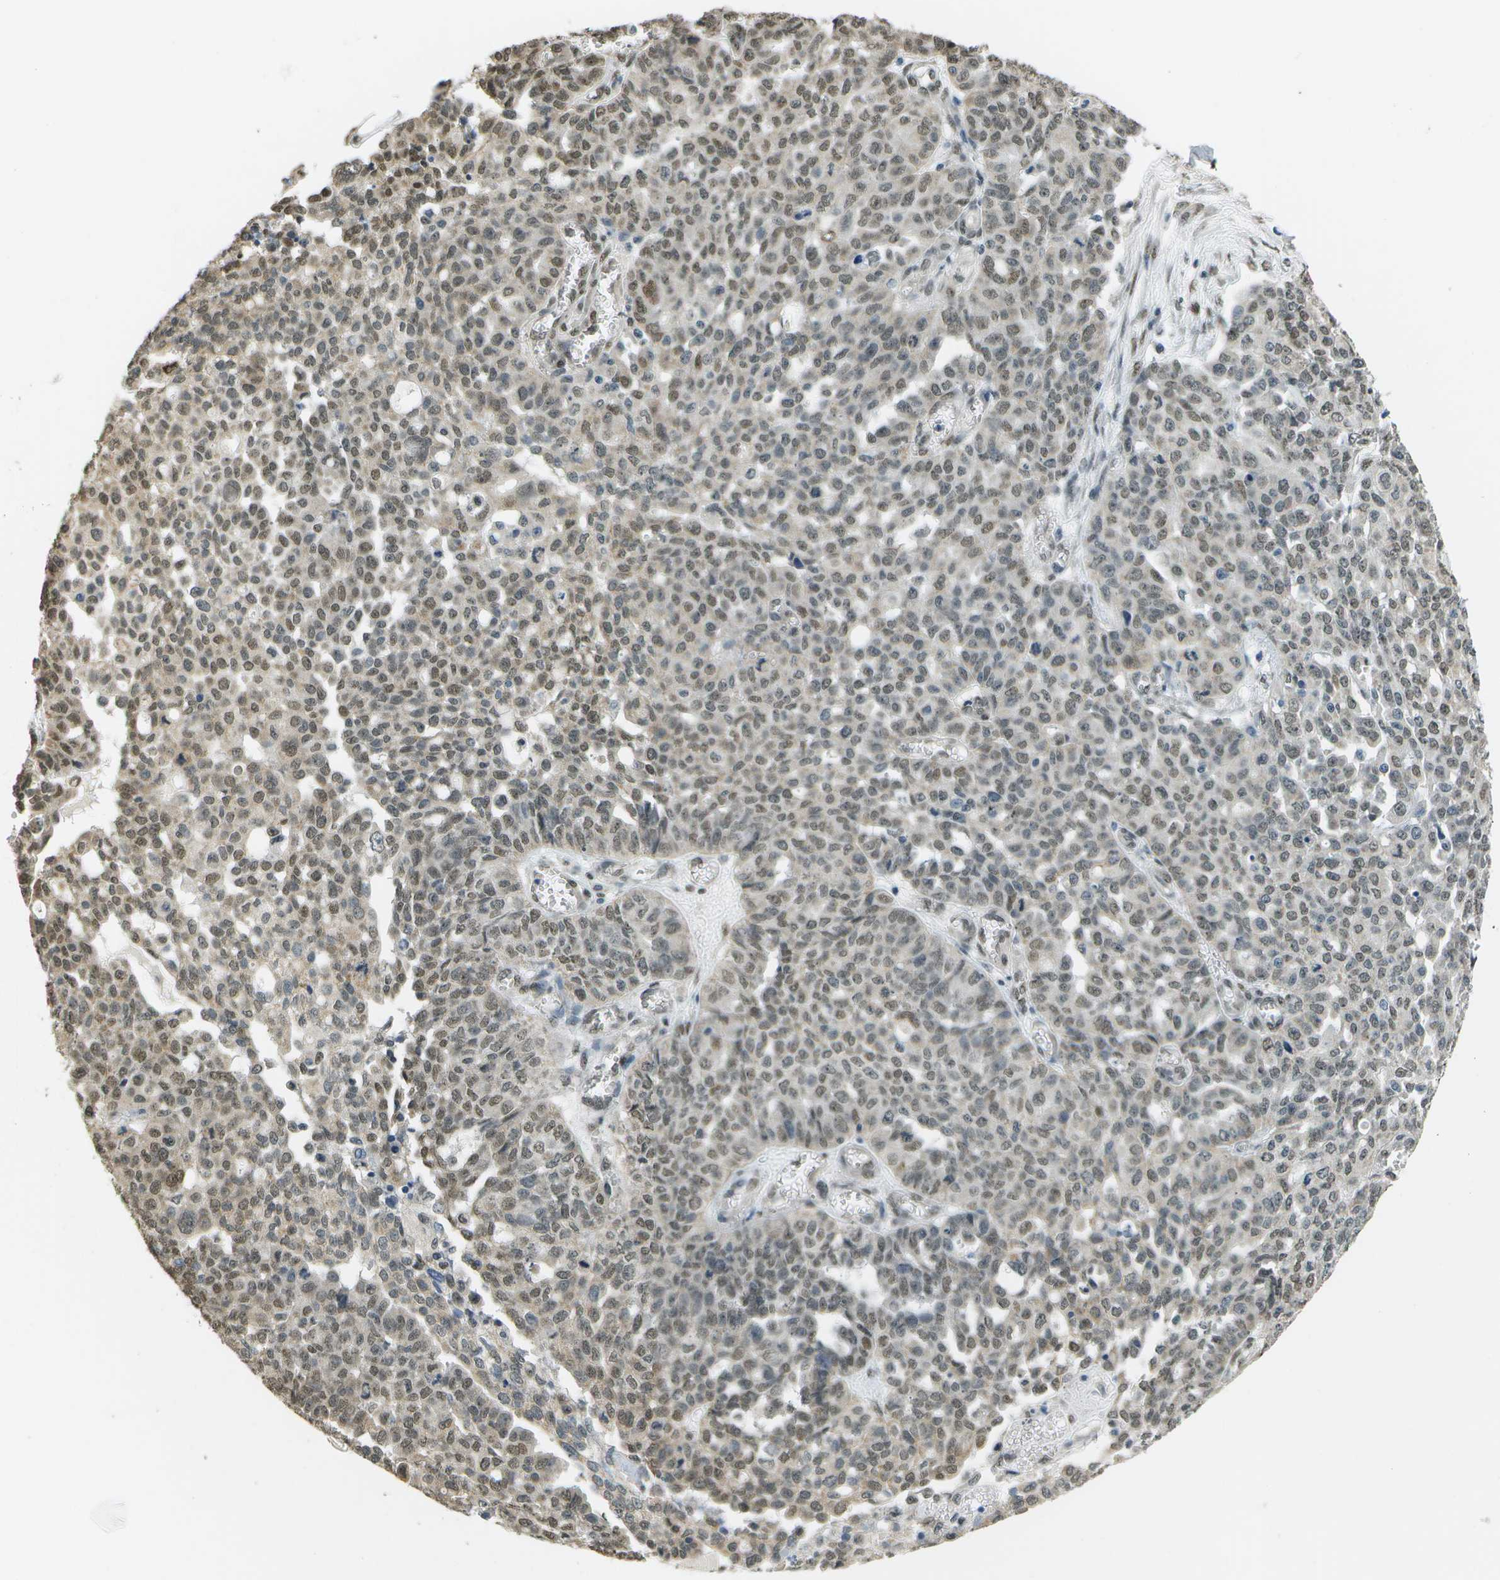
{"staining": {"intensity": "moderate", "quantity": ">75%", "location": "nuclear"}, "tissue": "ovarian cancer", "cell_type": "Tumor cells", "image_type": "cancer", "snomed": [{"axis": "morphology", "description": "Cystadenocarcinoma, serous, NOS"}, {"axis": "topography", "description": "Ovary"}], "caption": "Ovarian serous cystadenocarcinoma was stained to show a protein in brown. There is medium levels of moderate nuclear expression in approximately >75% of tumor cells.", "gene": "ABL2", "patient": {"sex": "female", "age": 56}}